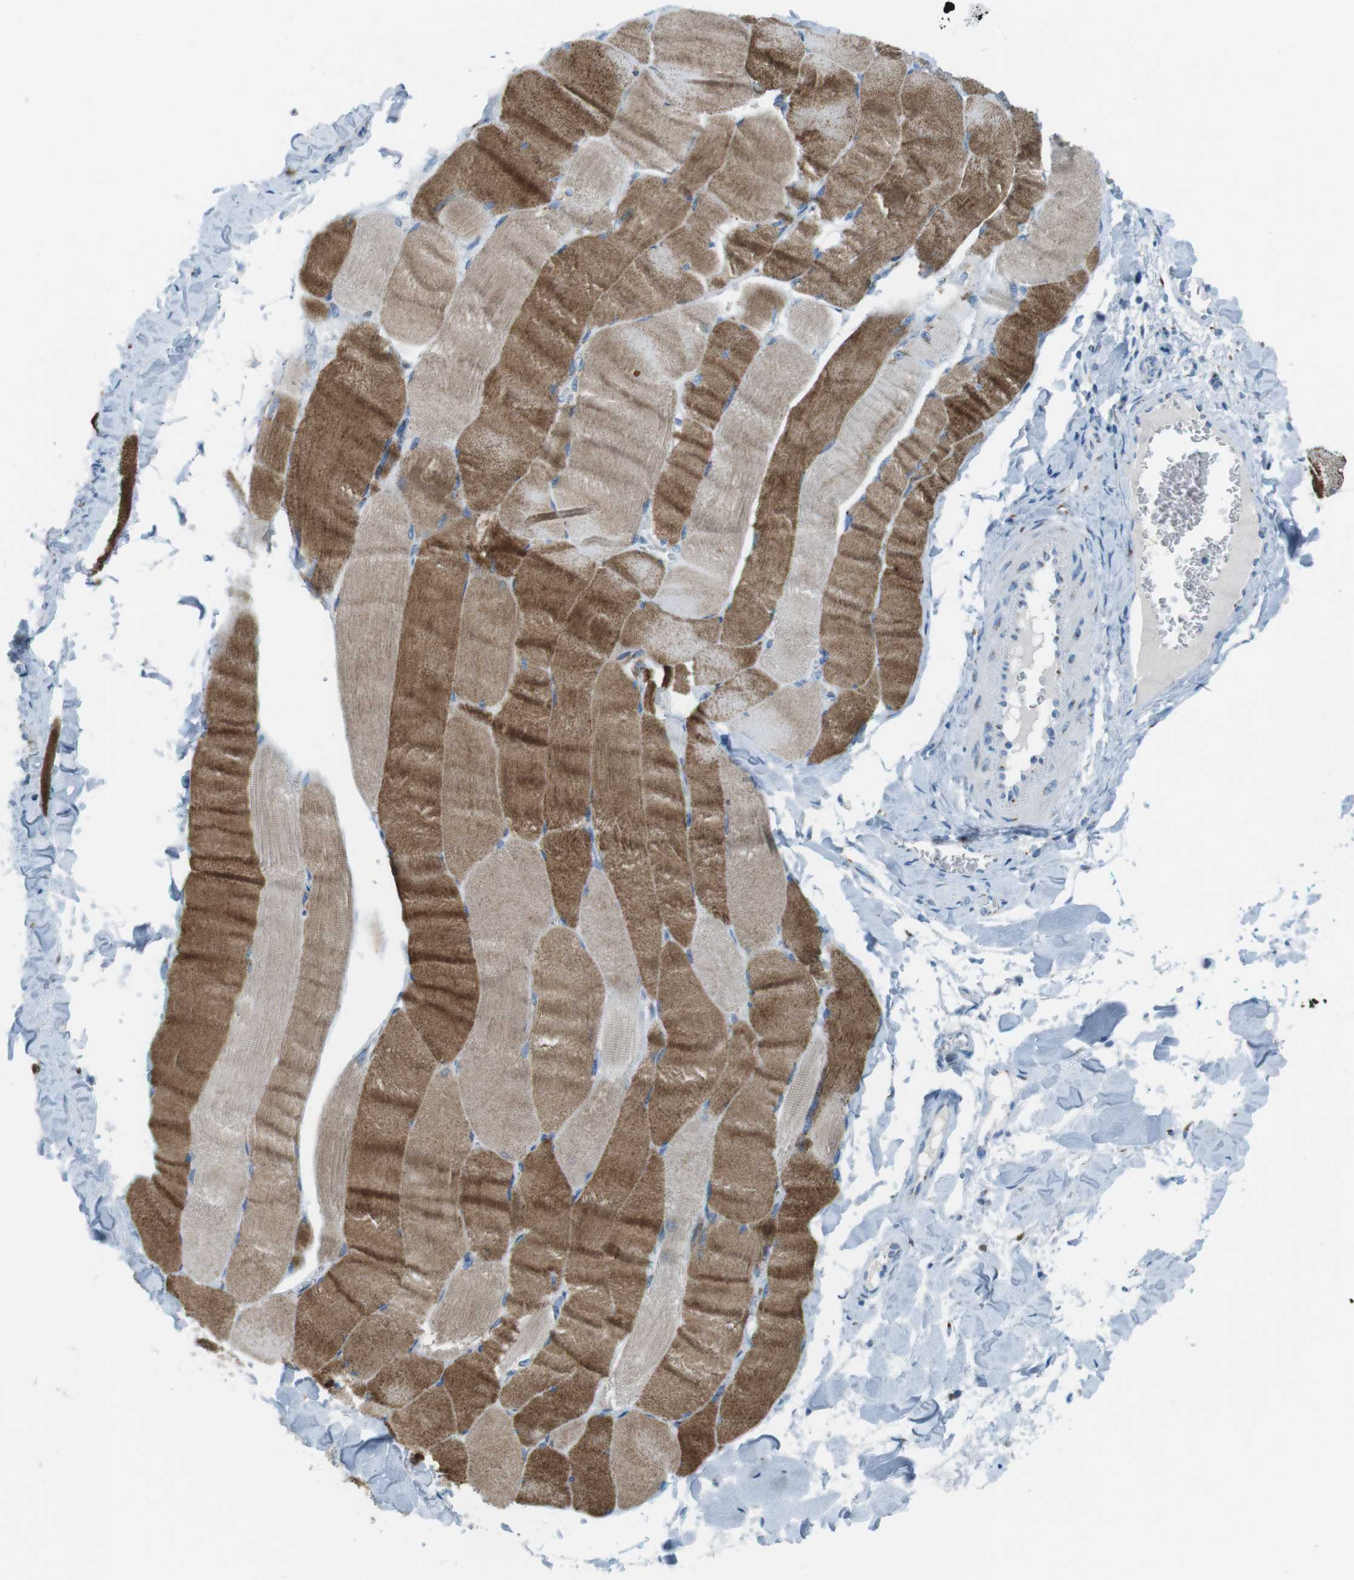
{"staining": {"intensity": "moderate", "quantity": ">75%", "location": "cytoplasmic/membranous"}, "tissue": "skeletal muscle", "cell_type": "Myocytes", "image_type": "normal", "snomed": [{"axis": "morphology", "description": "Normal tissue, NOS"}, {"axis": "morphology", "description": "Squamous cell carcinoma, NOS"}, {"axis": "topography", "description": "Skeletal muscle"}], "caption": "The histopathology image reveals immunohistochemical staining of unremarkable skeletal muscle. There is moderate cytoplasmic/membranous expression is appreciated in about >75% of myocytes. (brown staining indicates protein expression, while blue staining denotes nuclei).", "gene": "TXNDC15", "patient": {"sex": "male", "age": 51}}